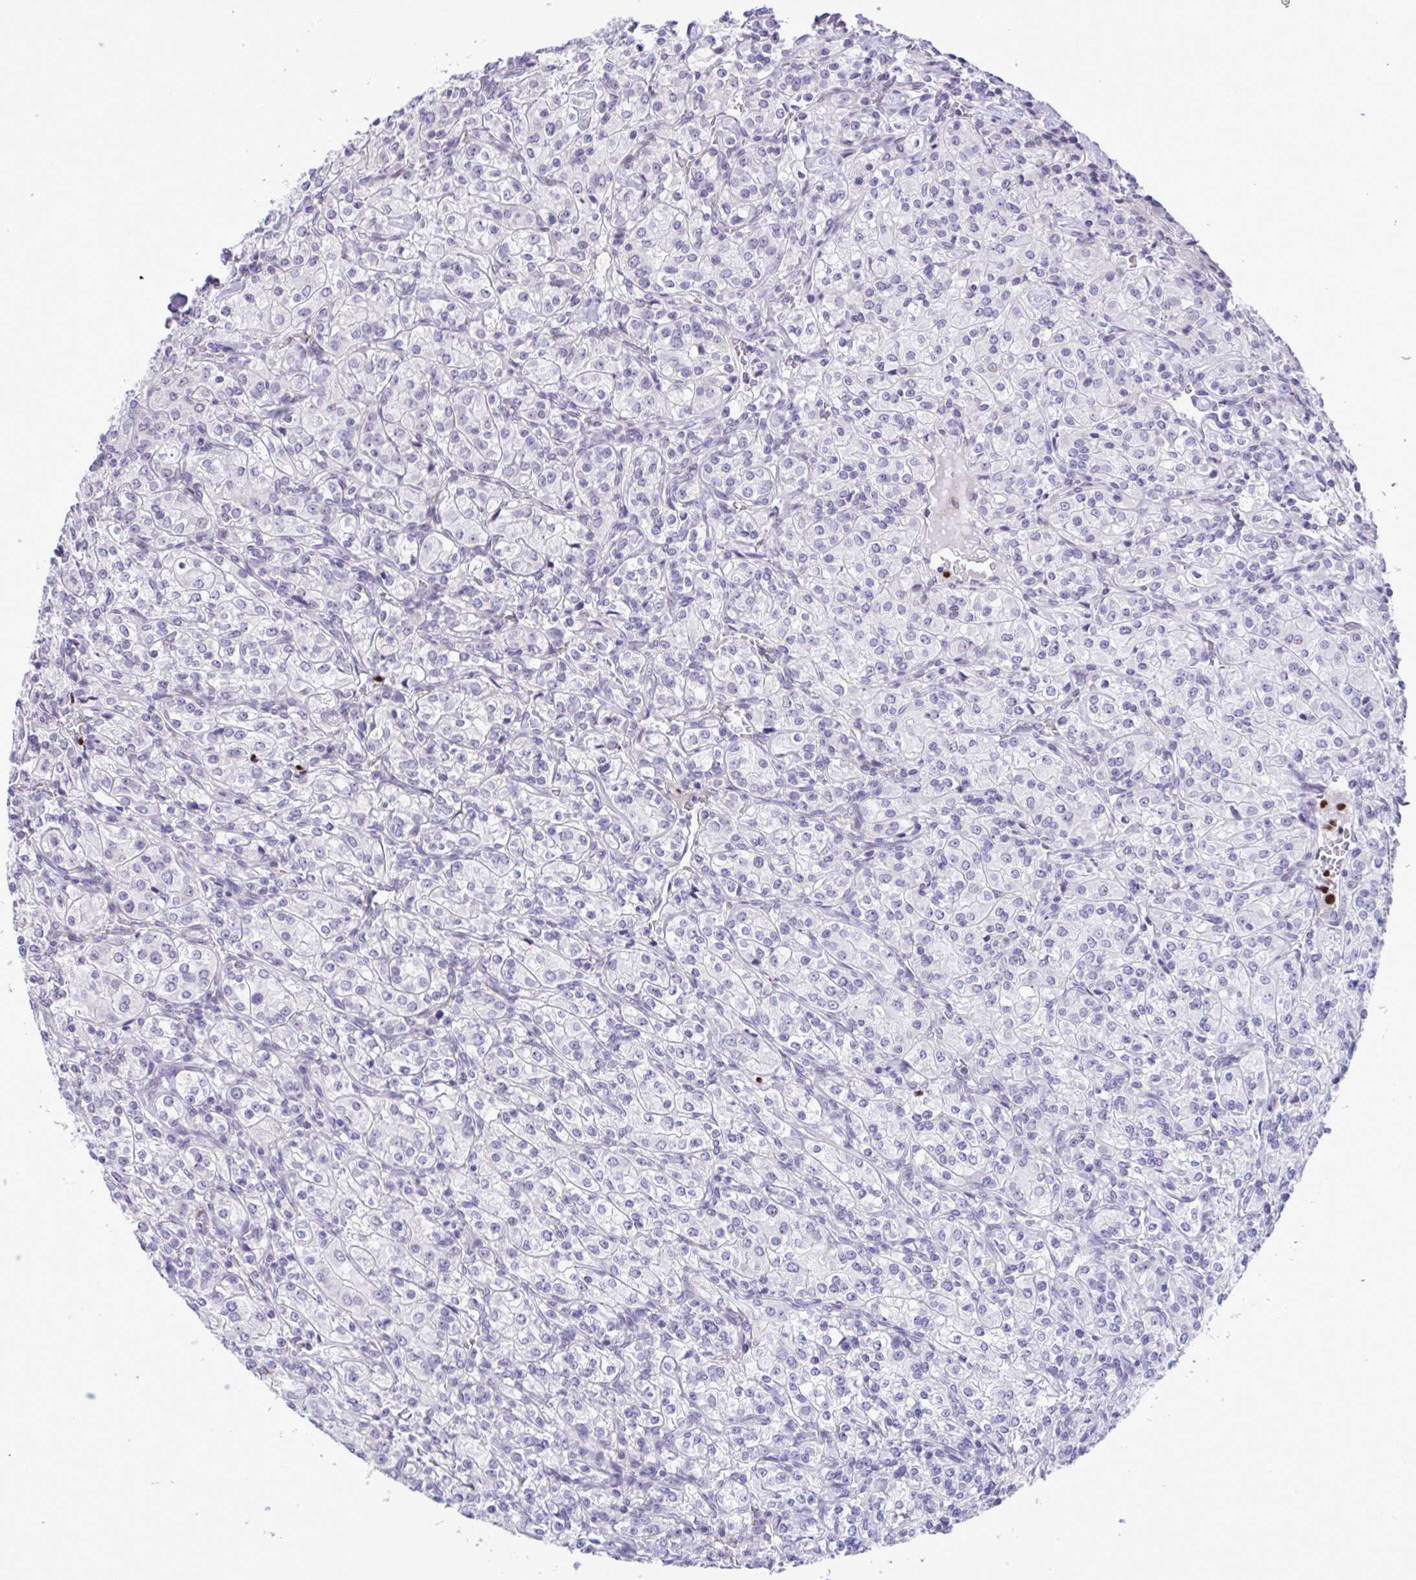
{"staining": {"intensity": "negative", "quantity": "none", "location": "none"}, "tissue": "renal cancer", "cell_type": "Tumor cells", "image_type": "cancer", "snomed": [{"axis": "morphology", "description": "Adenocarcinoma, NOS"}, {"axis": "topography", "description": "Kidney"}], "caption": "Protein analysis of renal adenocarcinoma reveals no significant expression in tumor cells.", "gene": "DOCK11", "patient": {"sex": "male", "age": 77}}